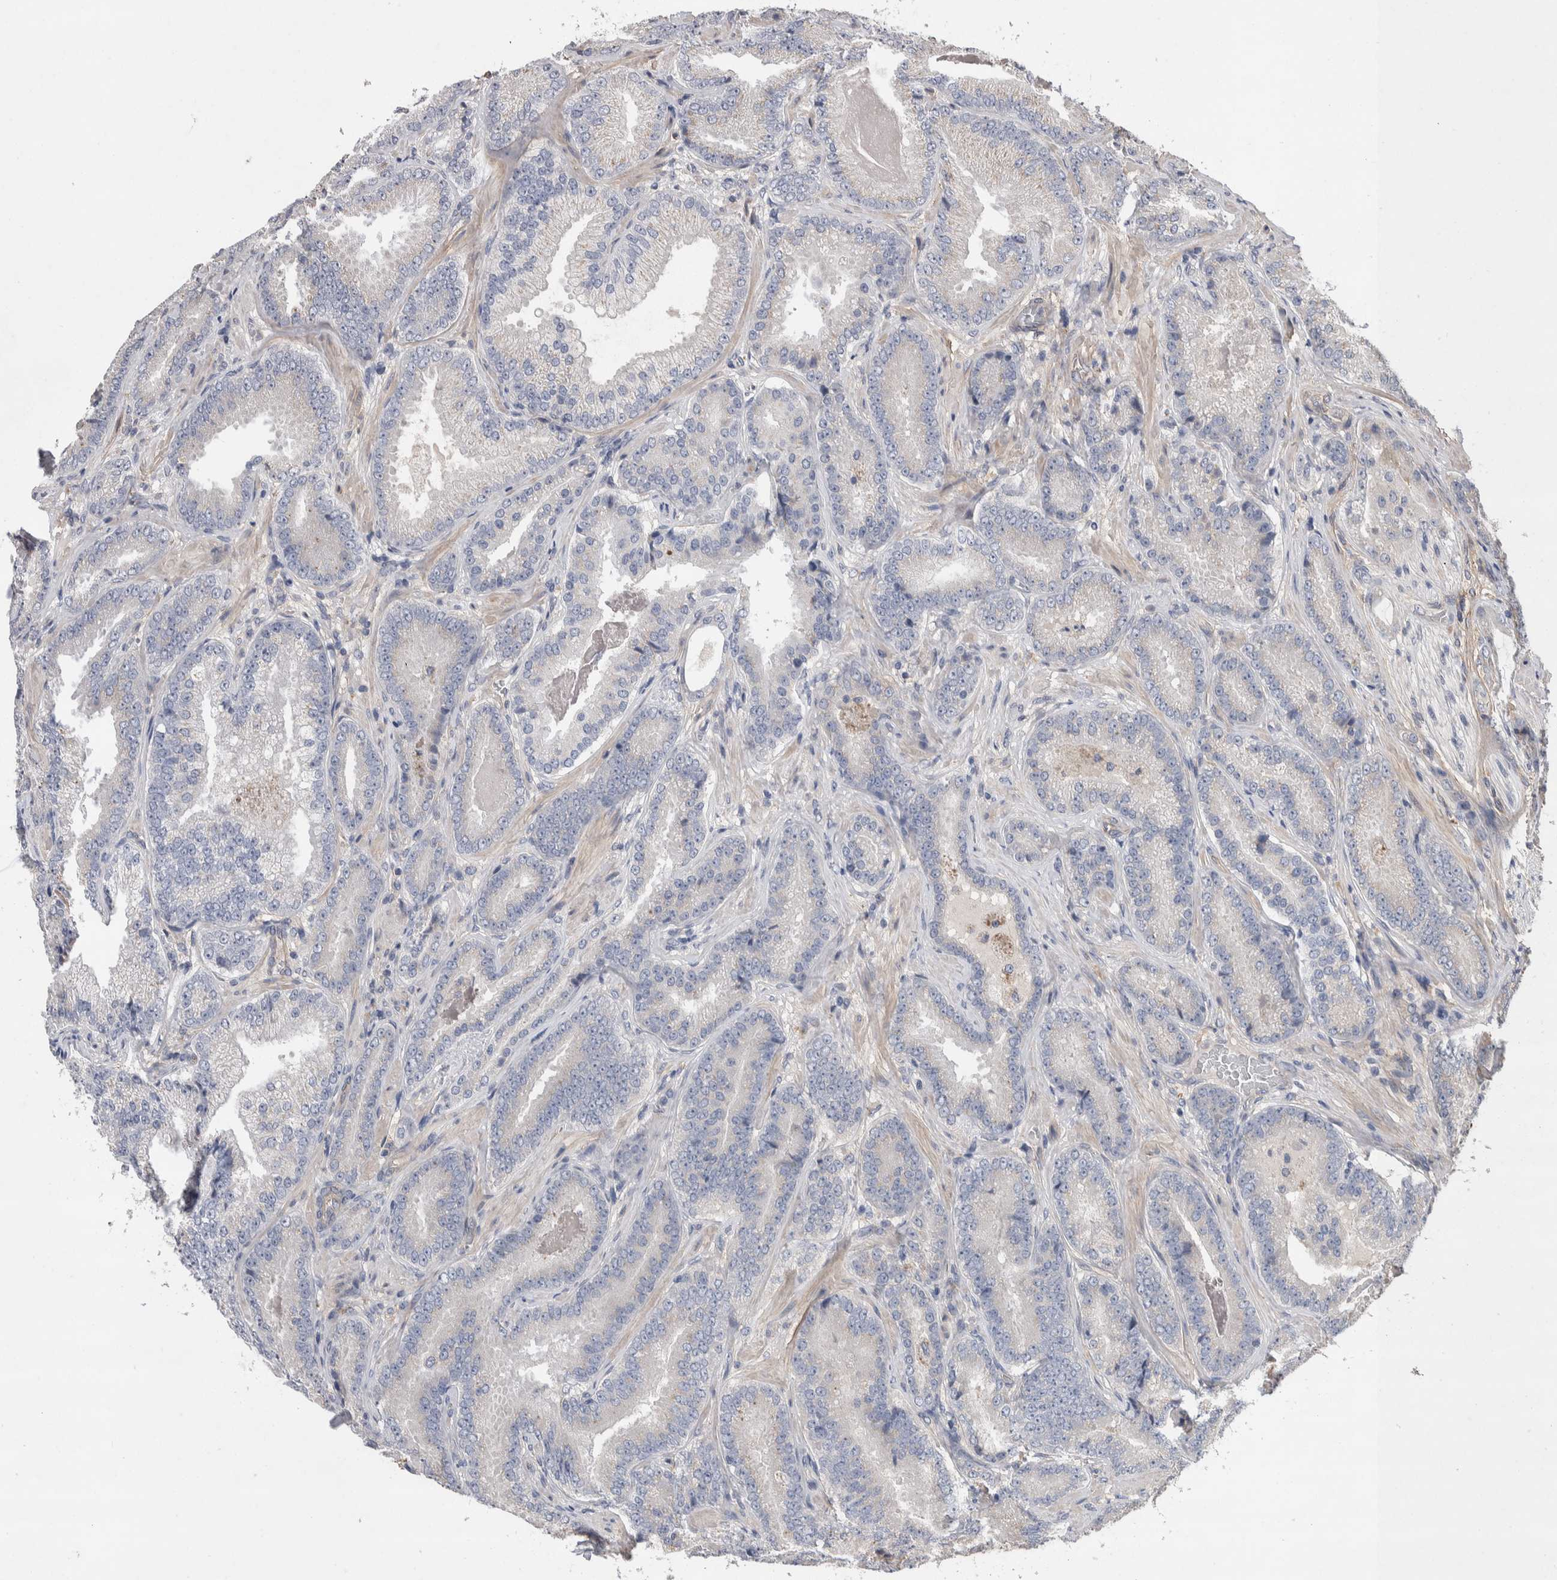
{"staining": {"intensity": "negative", "quantity": "none", "location": "none"}, "tissue": "prostate cancer", "cell_type": "Tumor cells", "image_type": "cancer", "snomed": [{"axis": "morphology", "description": "Adenocarcinoma, Low grade"}, {"axis": "topography", "description": "Prostate"}], "caption": "A histopathology image of adenocarcinoma (low-grade) (prostate) stained for a protein displays no brown staining in tumor cells.", "gene": "GCNA", "patient": {"sex": "male", "age": 51}}